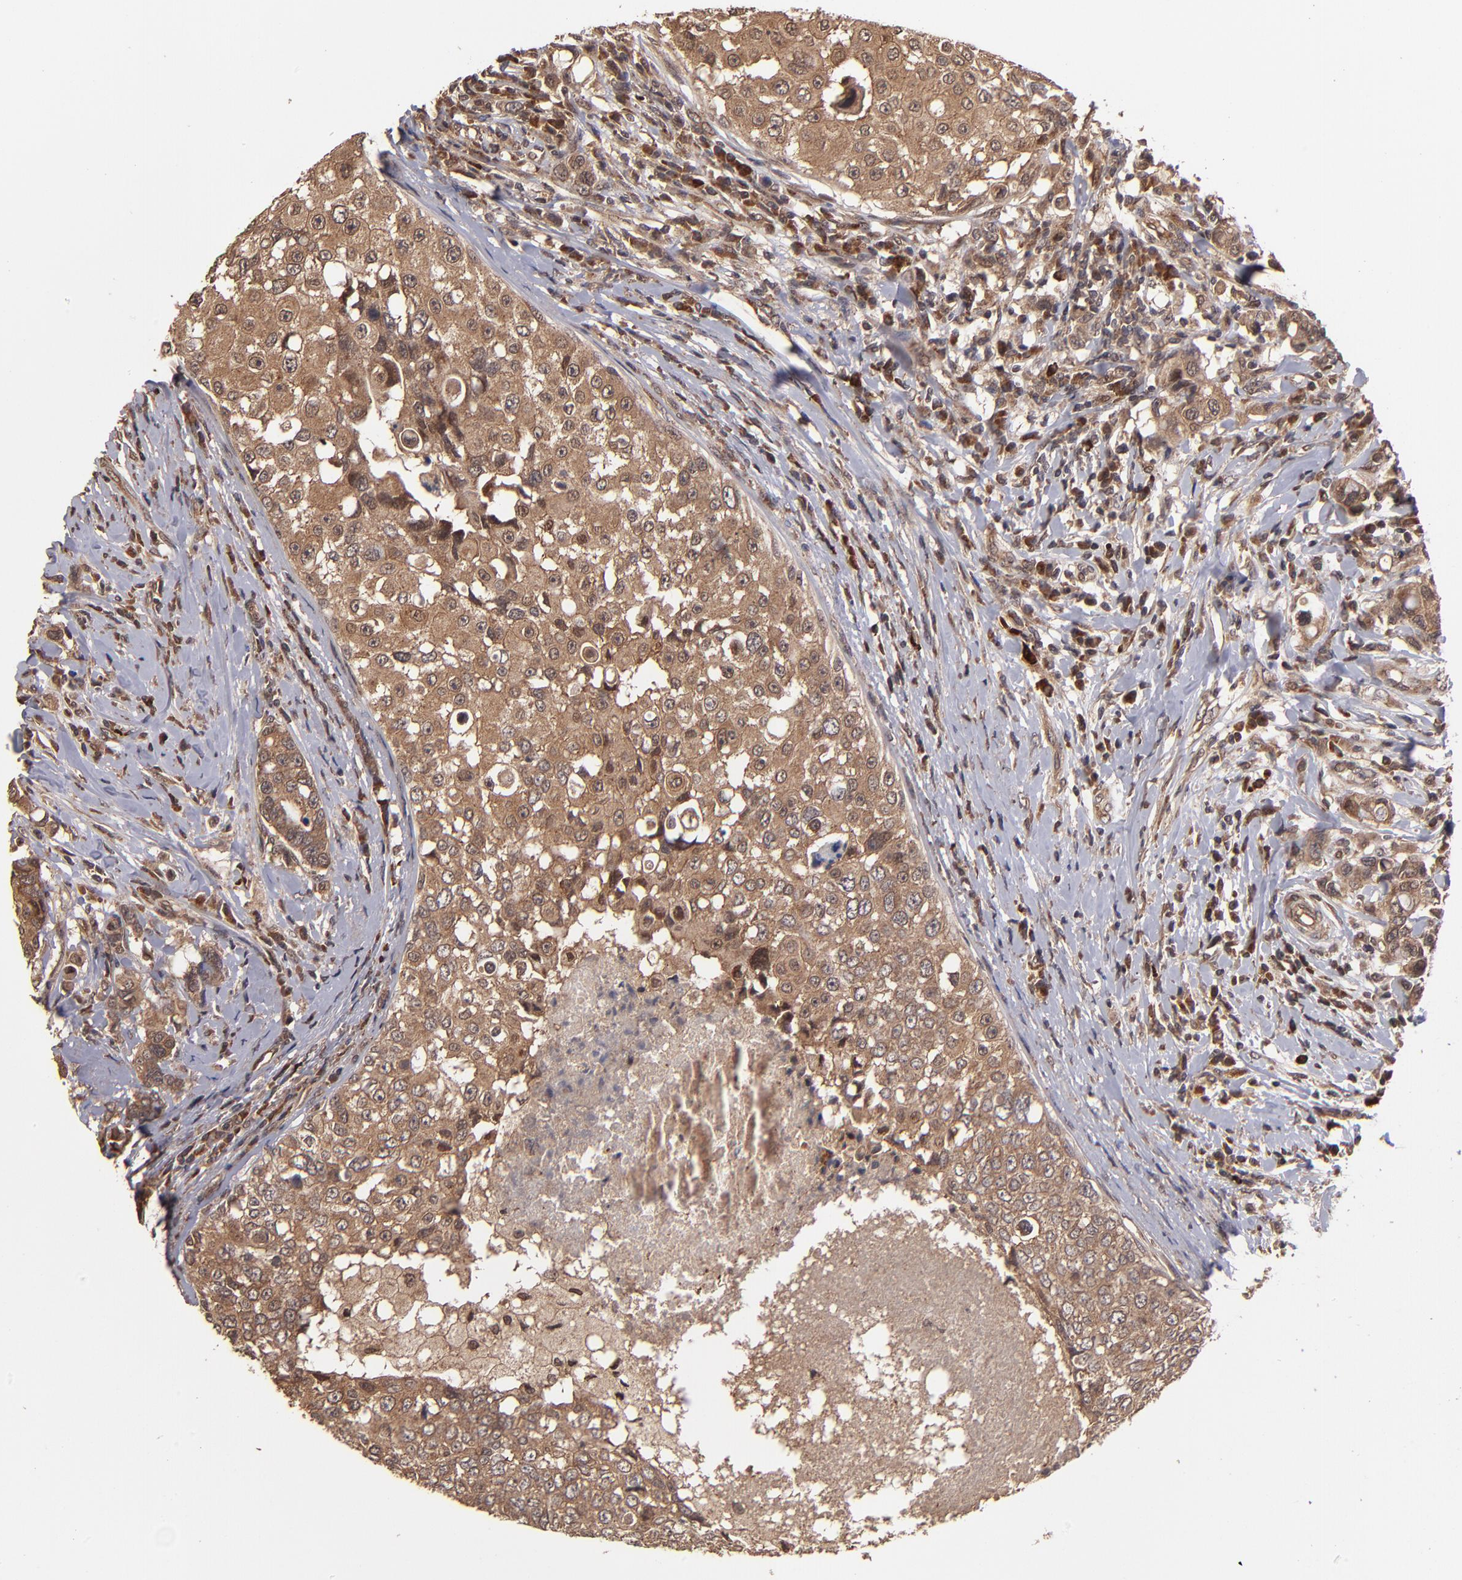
{"staining": {"intensity": "moderate", "quantity": ">75%", "location": "cytoplasmic/membranous"}, "tissue": "breast cancer", "cell_type": "Tumor cells", "image_type": "cancer", "snomed": [{"axis": "morphology", "description": "Duct carcinoma"}, {"axis": "topography", "description": "Breast"}], "caption": "Brown immunohistochemical staining in human breast cancer displays moderate cytoplasmic/membranous expression in about >75% of tumor cells.", "gene": "NFE2L2", "patient": {"sex": "female", "age": 27}}